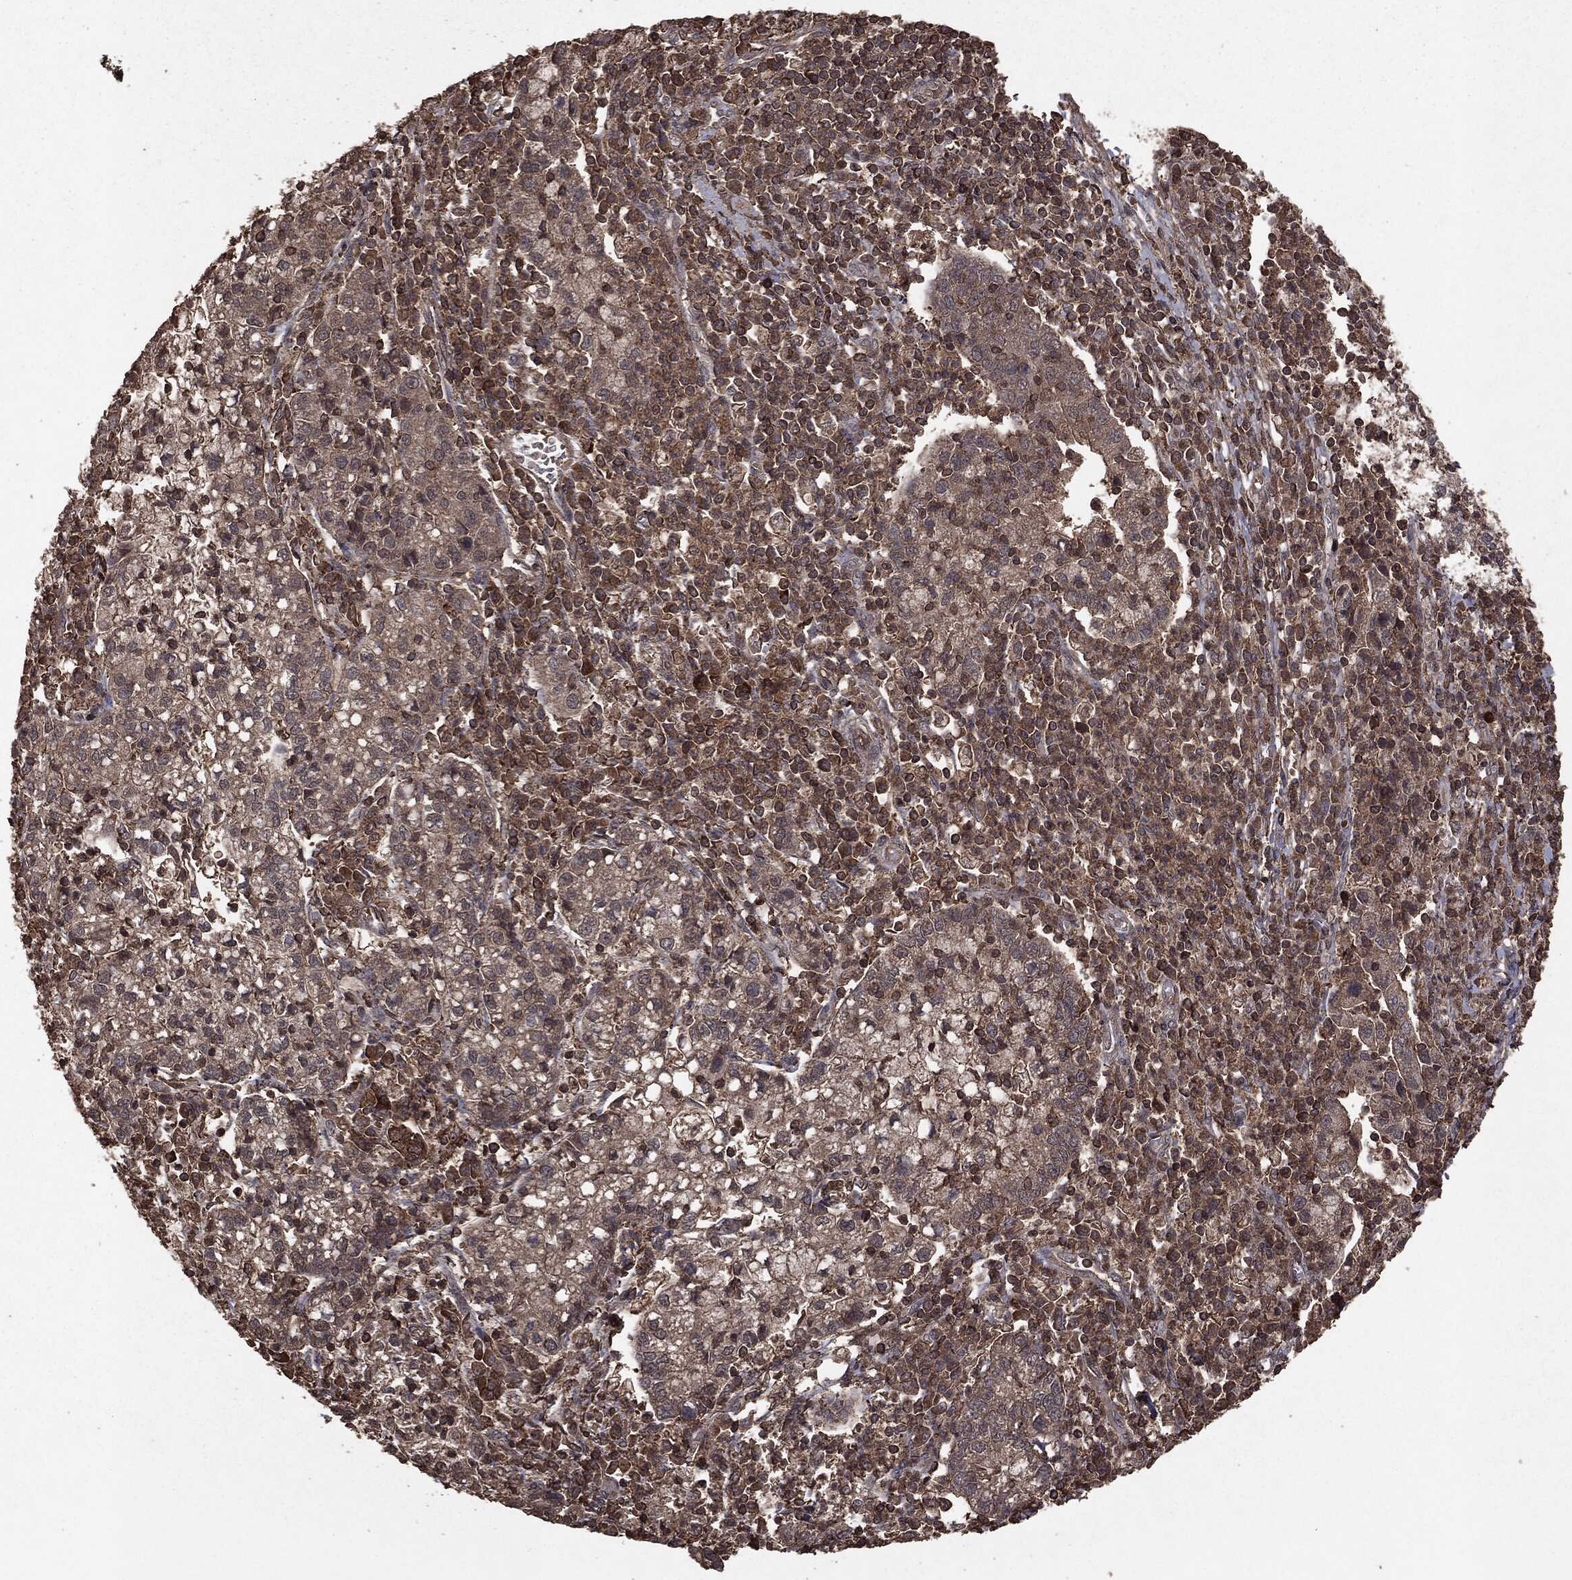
{"staining": {"intensity": "weak", "quantity": "25%-75%", "location": "cytoplasmic/membranous"}, "tissue": "cervical cancer", "cell_type": "Tumor cells", "image_type": "cancer", "snomed": [{"axis": "morphology", "description": "Normal tissue, NOS"}, {"axis": "morphology", "description": "Adenocarcinoma, NOS"}, {"axis": "topography", "description": "Cervix"}], "caption": "Immunohistochemistry (IHC) image of cervical cancer stained for a protein (brown), which displays low levels of weak cytoplasmic/membranous staining in approximately 25%-75% of tumor cells.", "gene": "NME1", "patient": {"sex": "female", "age": 44}}